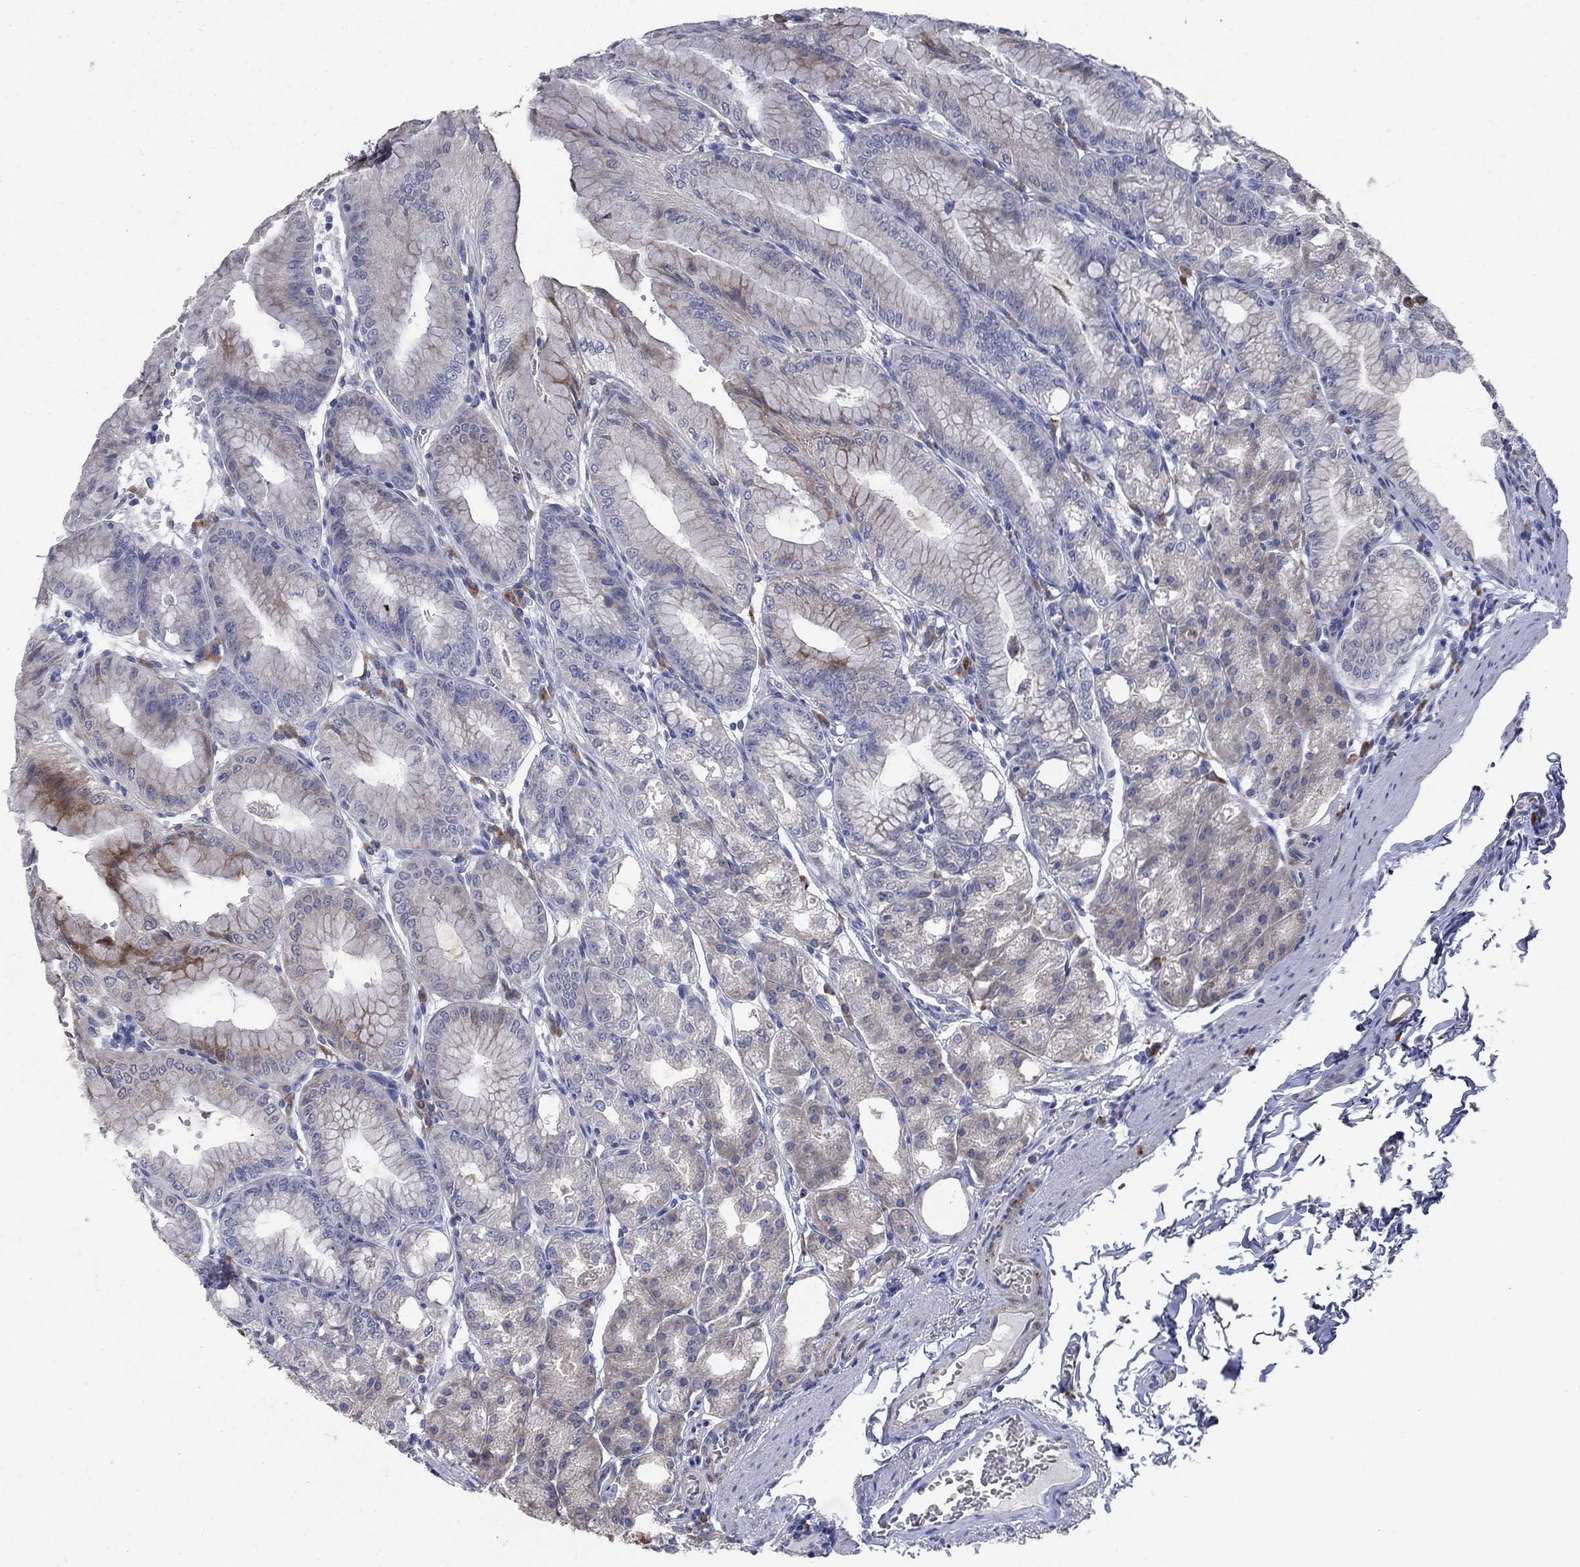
{"staining": {"intensity": "moderate", "quantity": "<25%", "location": "cytoplasmic/membranous"}, "tissue": "stomach", "cell_type": "Glandular cells", "image_type": "normal", "snomed": [{"axis": "morphology", "description": "Normal tissue, NOS"}, {"axis": "topography", "description": "Stomach"}], "caption": "A brown stain highlights moderate cytoplasmic/membranous expression of a protein in glandular cells of benign stomach. (Stains: DAB (3,3'-diaminobenzidine) in brown, nuclei in blue, Microscopy: brightfield microscopy at high magnification).", "gene": "NTRK2", "patient": {"sex": "male", "age": 71}}